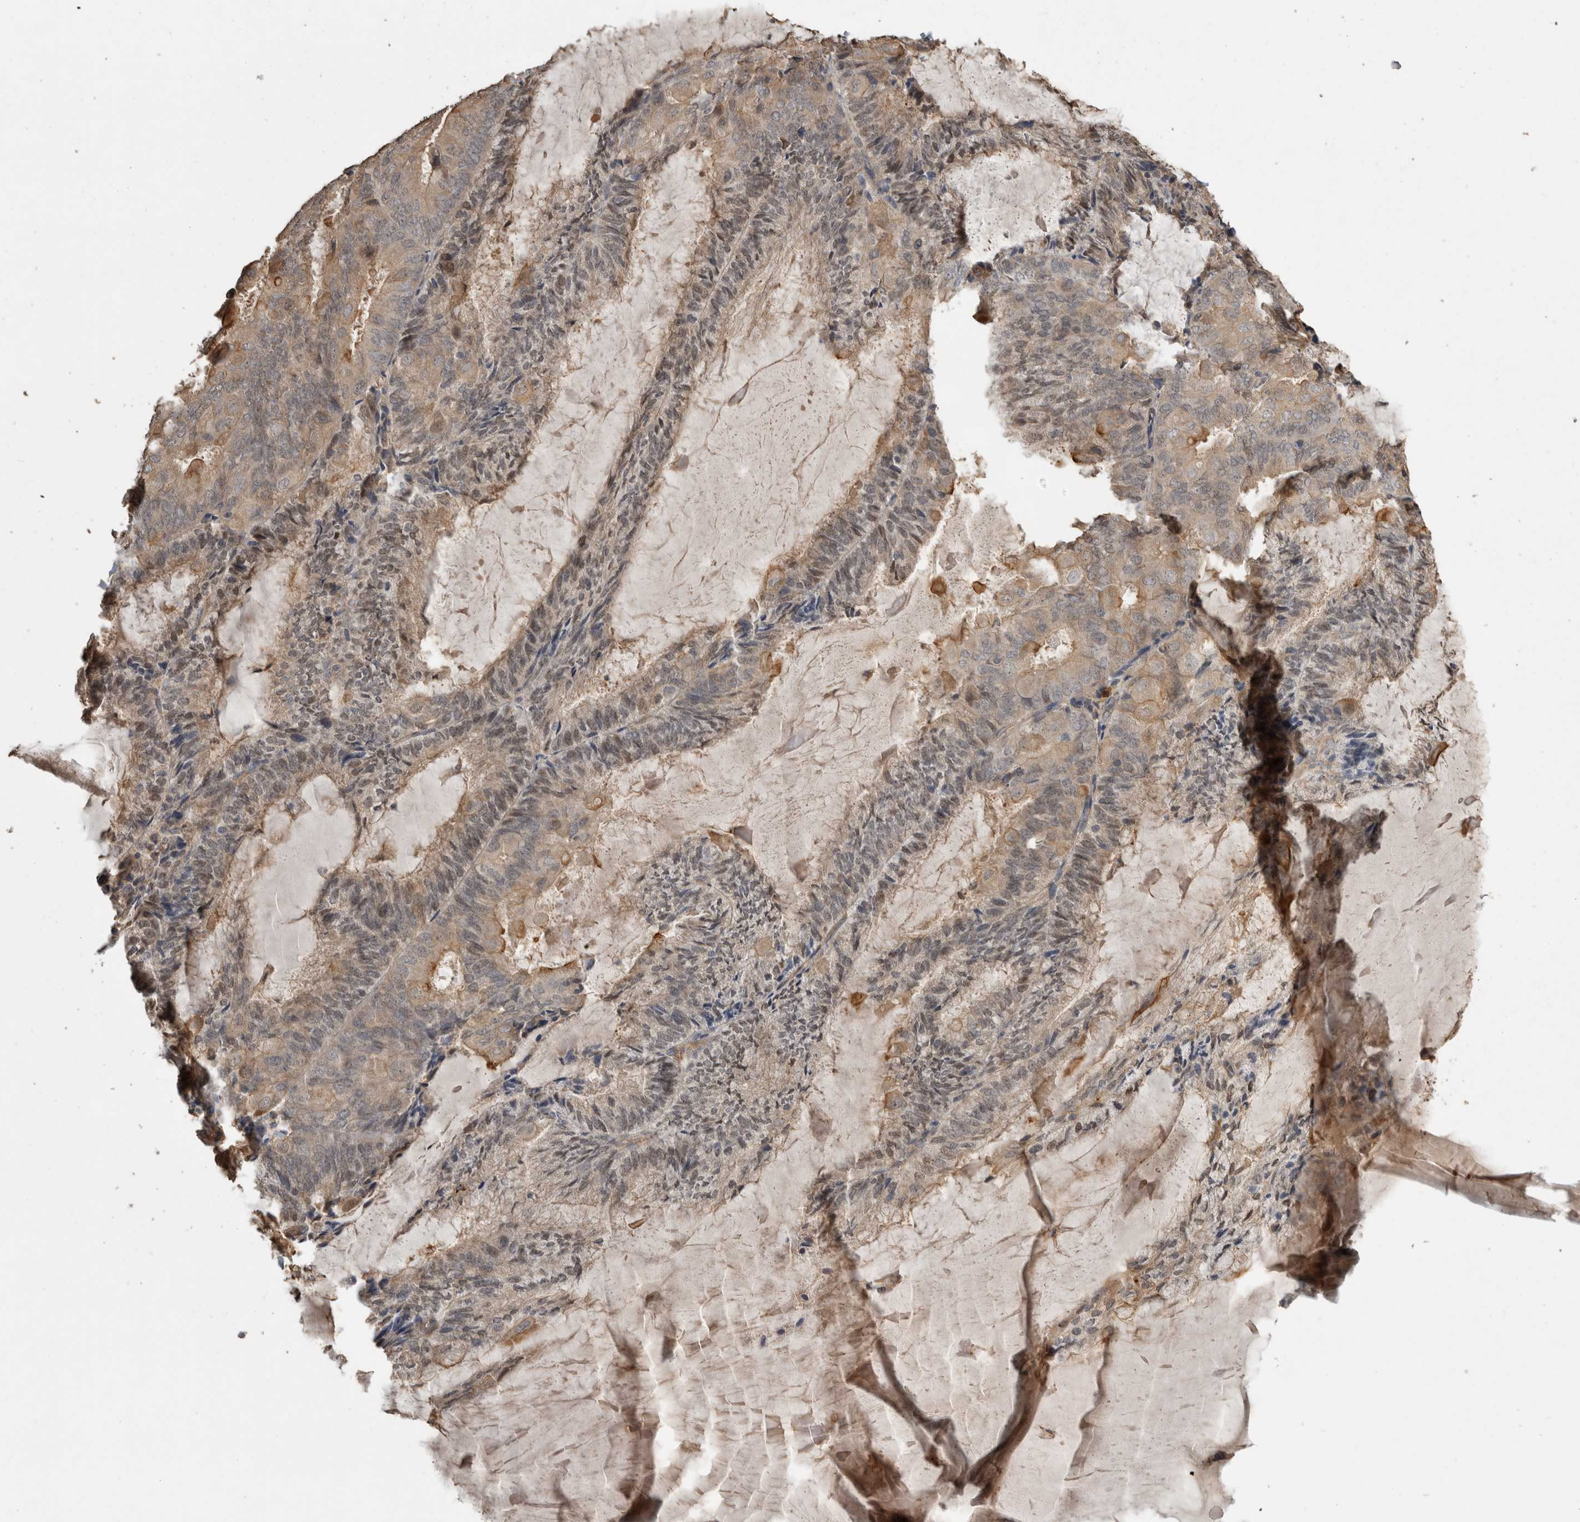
{"staining": {"intensity": "weak", "quantity": "25%-75%", "location": "cytoplasmic/membranous"}, "tissue": "endometrial cancer", "cell_type": "Tumor cells", "image_type": "cancer", "snomed": [{"axis": "morphology", "description": "Adenocarcinoma, NOS"}, {"axis": "topography", "description": "Endometrium"}], "caption": "Adenocarcinoma (endometrial) stained for a protein demonstrates weak cytoplasmic/membranous positivity in tumor cells.", "gene": "RHPN1", "patient": {"sex": "female", "age": 81}}